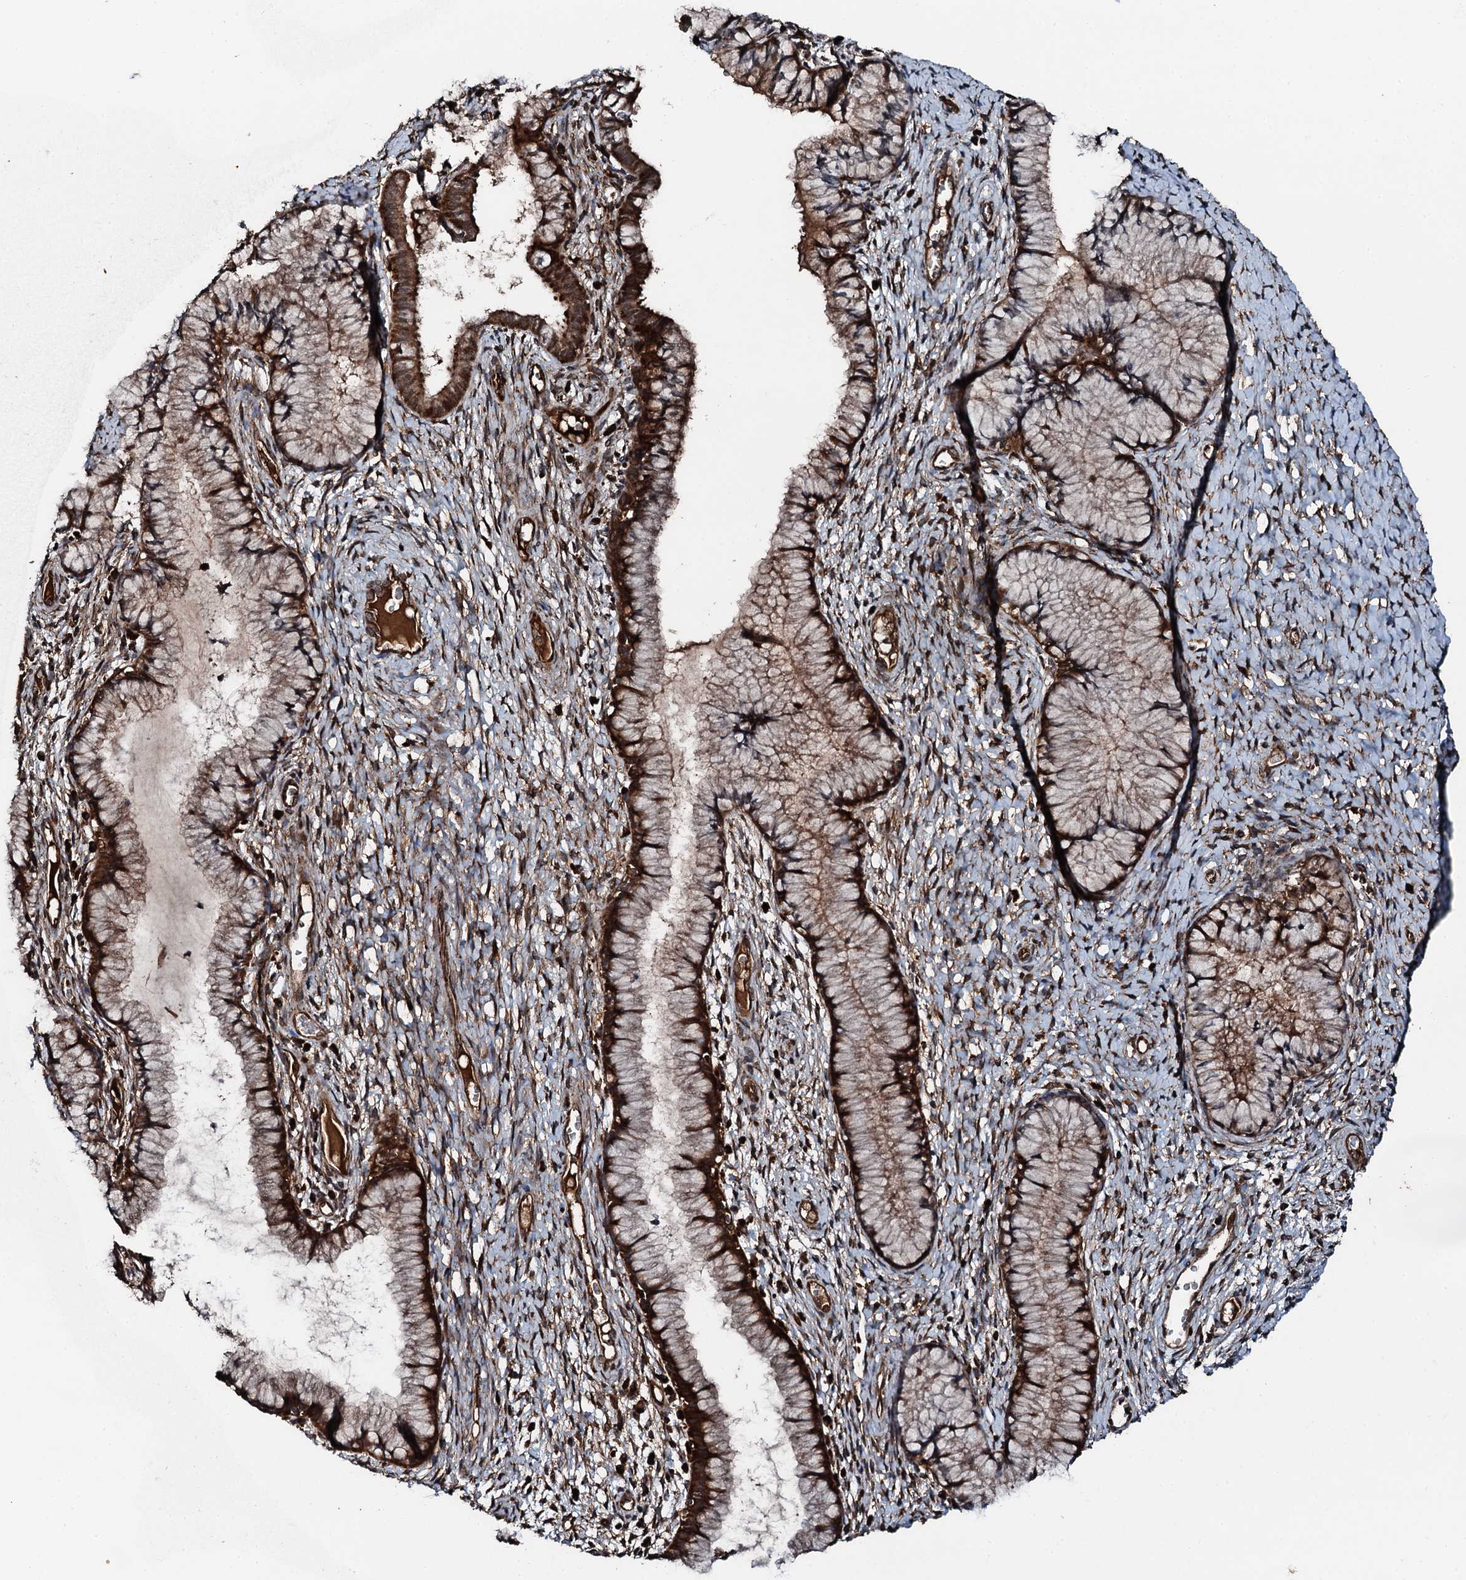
{"staining": {"intensity": "strong", "quantity": ">75%", "location": "cytoplasmic/membranous"}, "tissue": "cervix", "cell_type": "Glandular cells", "image_type": "normal", "snomed": [{"axis": "morphology", "description": "Normal tissue, NOS"}, {"axis": "topography", "description": "Cervix"}], "caption": "Strong cytoplasmic/membranous staining for a protein is seen in about >75% of glandular cells of benign cervix using immunohistochemistry.", "gene": "FLYWCH1", "patient": {"sex": "female", "age": 42}}